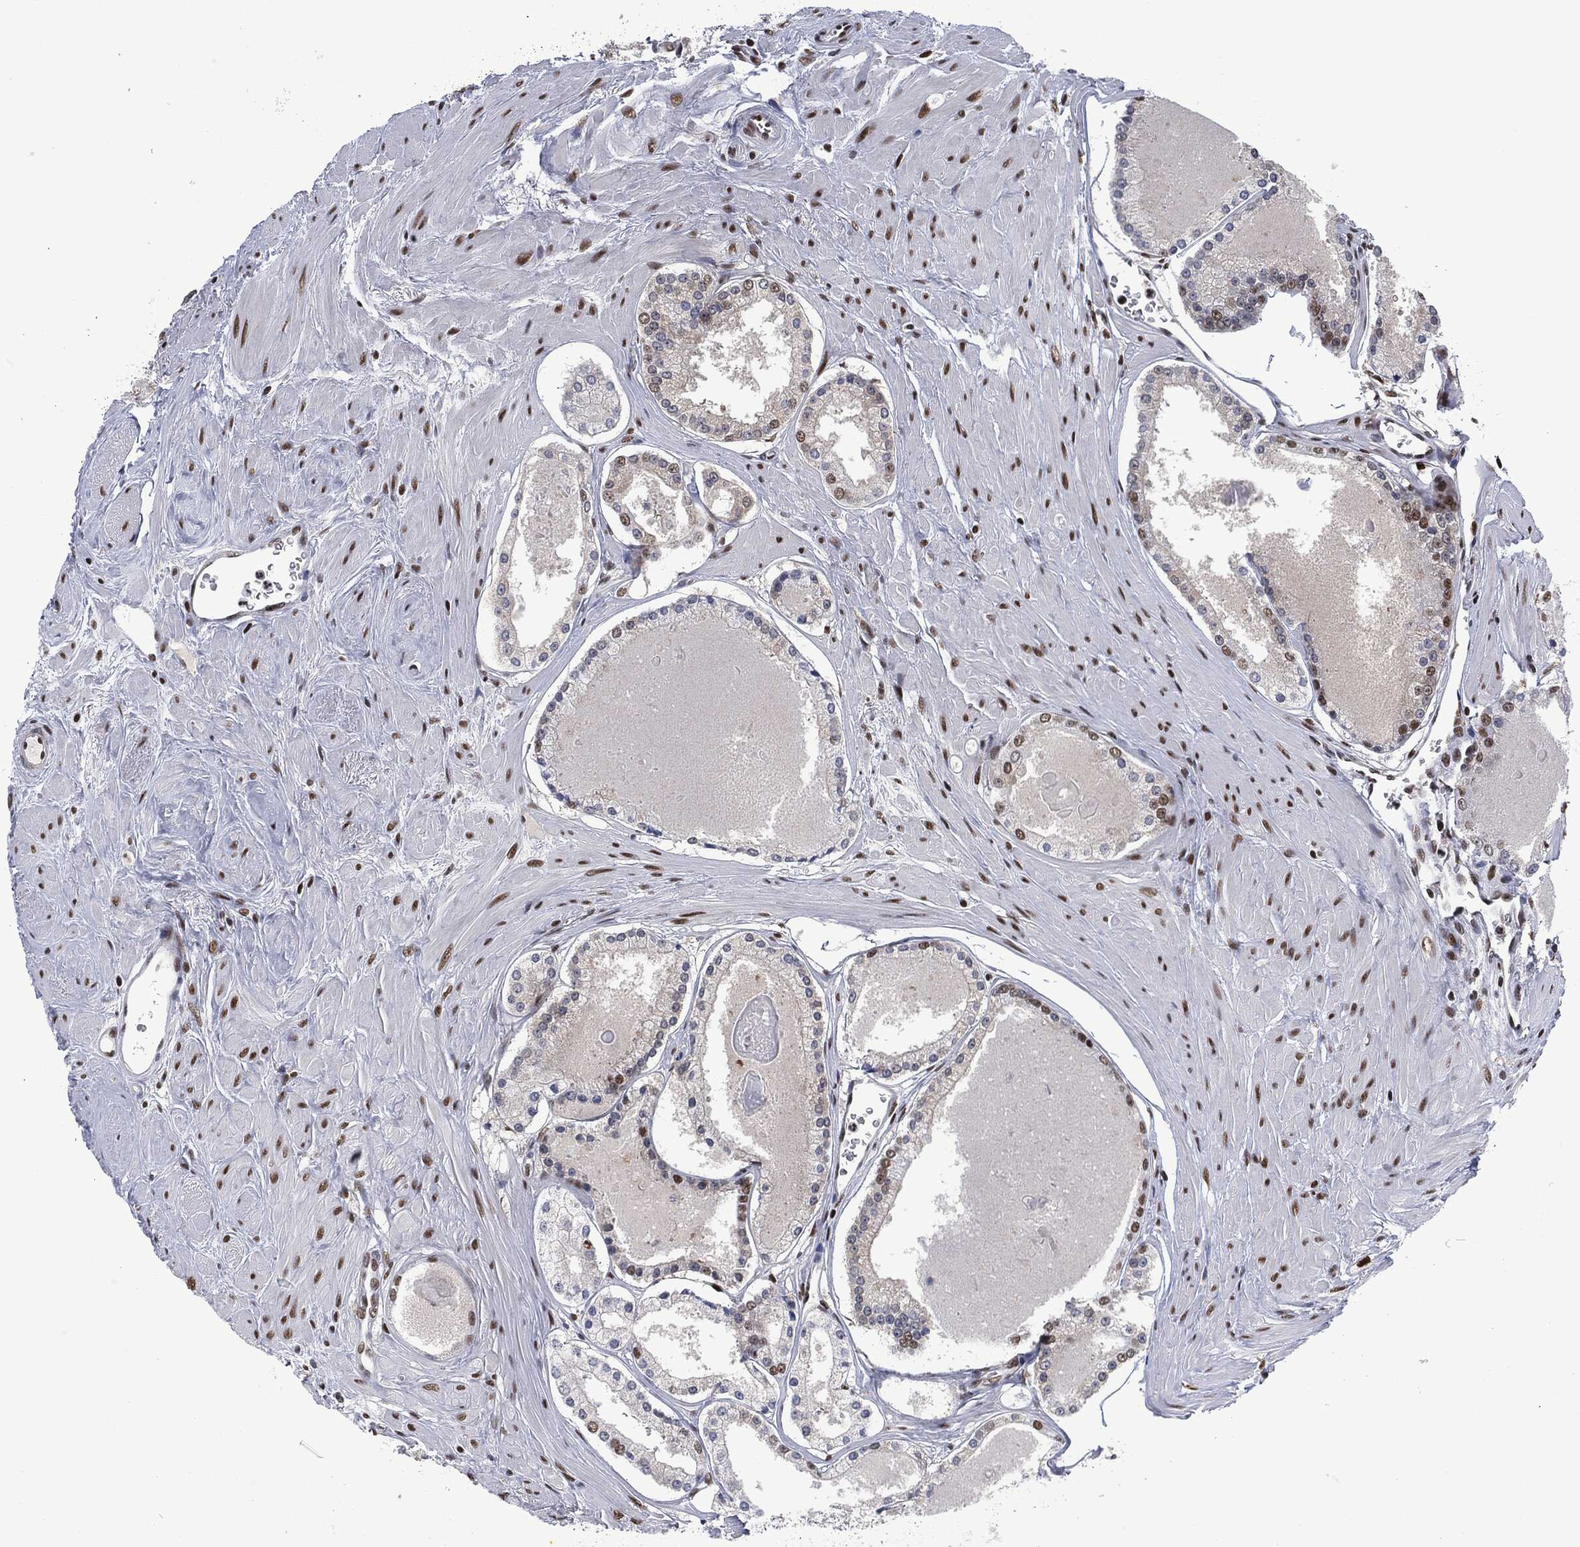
{"staining": {"intensity": "moderate", "quantity": "25%-75%", "location": "nuclear"}, "tissue": "prostate cancer", "cell_type": "Tumor cells", "image_type": "cancer", "snomed": [{"axis": "morphology", "description": "Adenocarcinoma, NOS"}, {"axis": "topography", "description": "Prostate"}], "caption": "Protein staining of prostate adenocarcinoma tissue displays moderate nuclear staining in about 25%-75% of tumor cells.", "gene": "DCPS", "patient": {"sex": "male", "age": 61}}